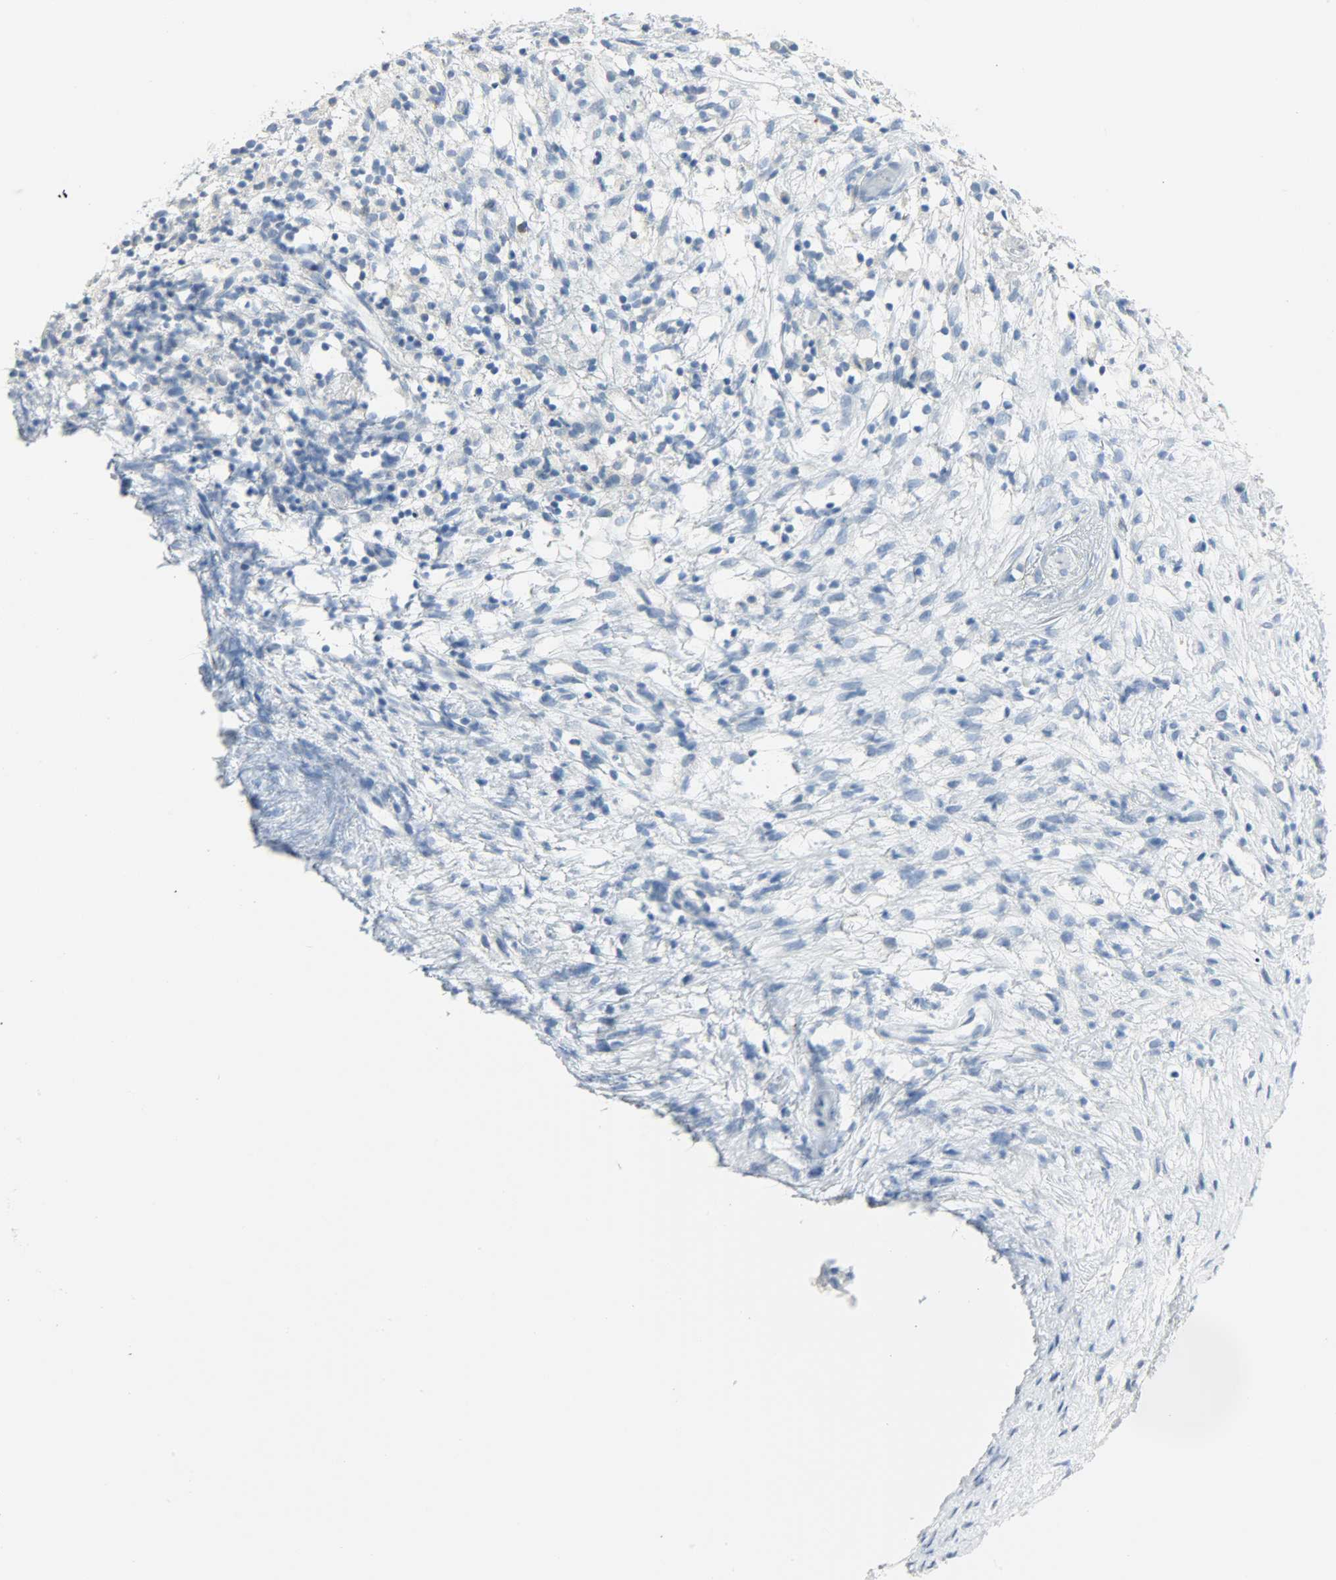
{"staining": {"intensity": "negative", "quantity": "none", "location": "none"}, "tissue": "ovarian cancer", "cell_type": "Tumor cells", "image_type": "cancer", "snomed": [{"axis": "morphology", "description": "Carcinoma, endometroid"}, {"axis": "topography", "description": "Ovary"}], "caption": "Endometroid carcinoma (ovarian) stained for a protein using immunohistochemistry (IHC) shows no expression tumor cells.", "gene": "PTPN6", "patient": {"sex": "female", "age": 42}}